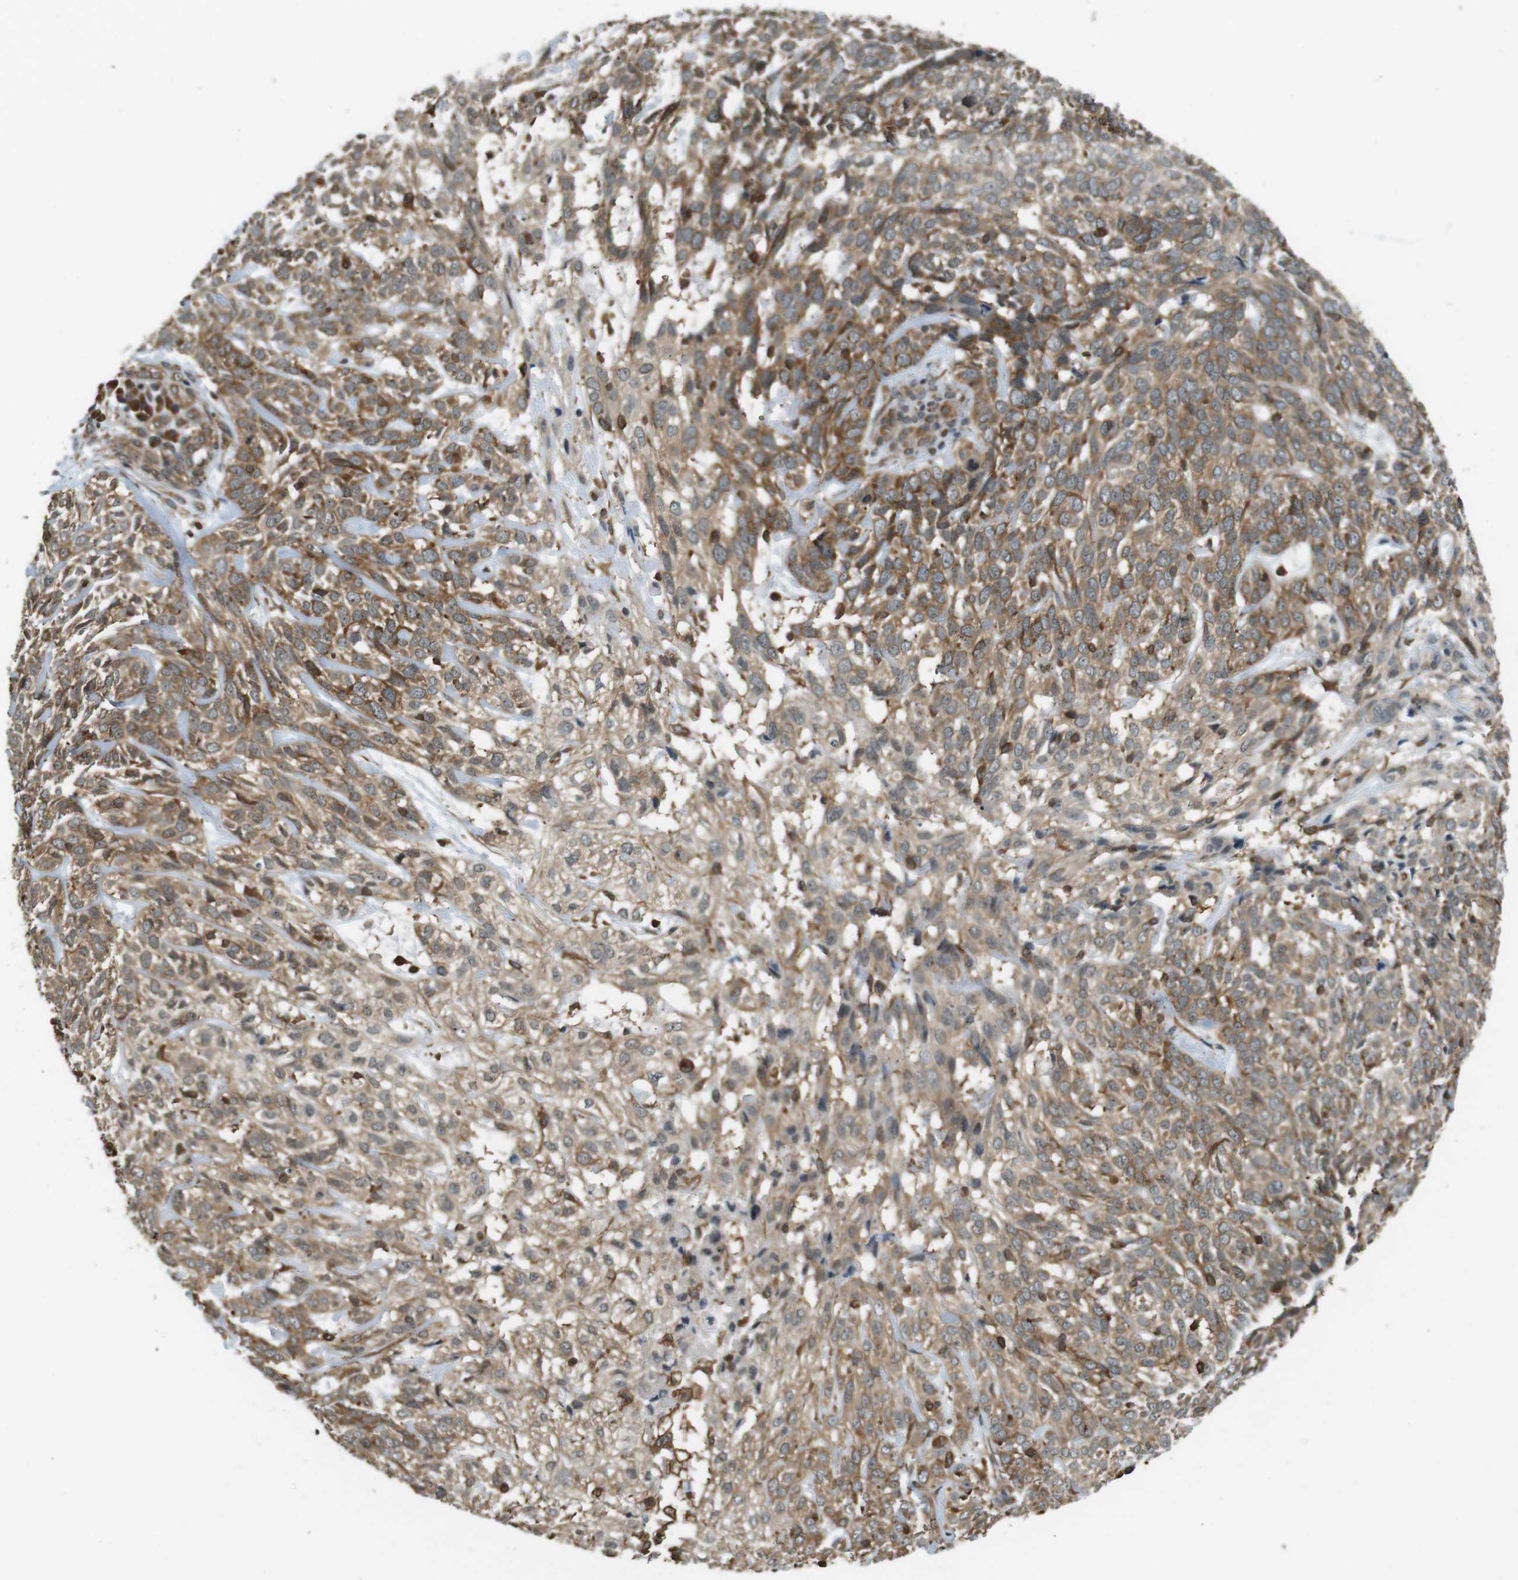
{"staining": {"intensity": "moderate", "quantity": "25%-75%", "location": "cytoplasmic/membranous"}, "tissue": "skin cancer", "cell_type": "Tumor cells", "image_type": "cancer", "snomed": [{"axis": "morphology", "description": "Basal cell carcinoma"}, {"axis": "topography", "description": "Skin"}], "caption": "IHC (DAB (3,3'-diaminobenzidine)) staining of human skin cancer shows moderate cytoplasmic/membranous protein positivity in about 25%-75% of tumor cells. (IHC, brightfield microscopy, high magnification).", "gene": "PA2G4", "patient": {"sex": "male", "age": 72}}